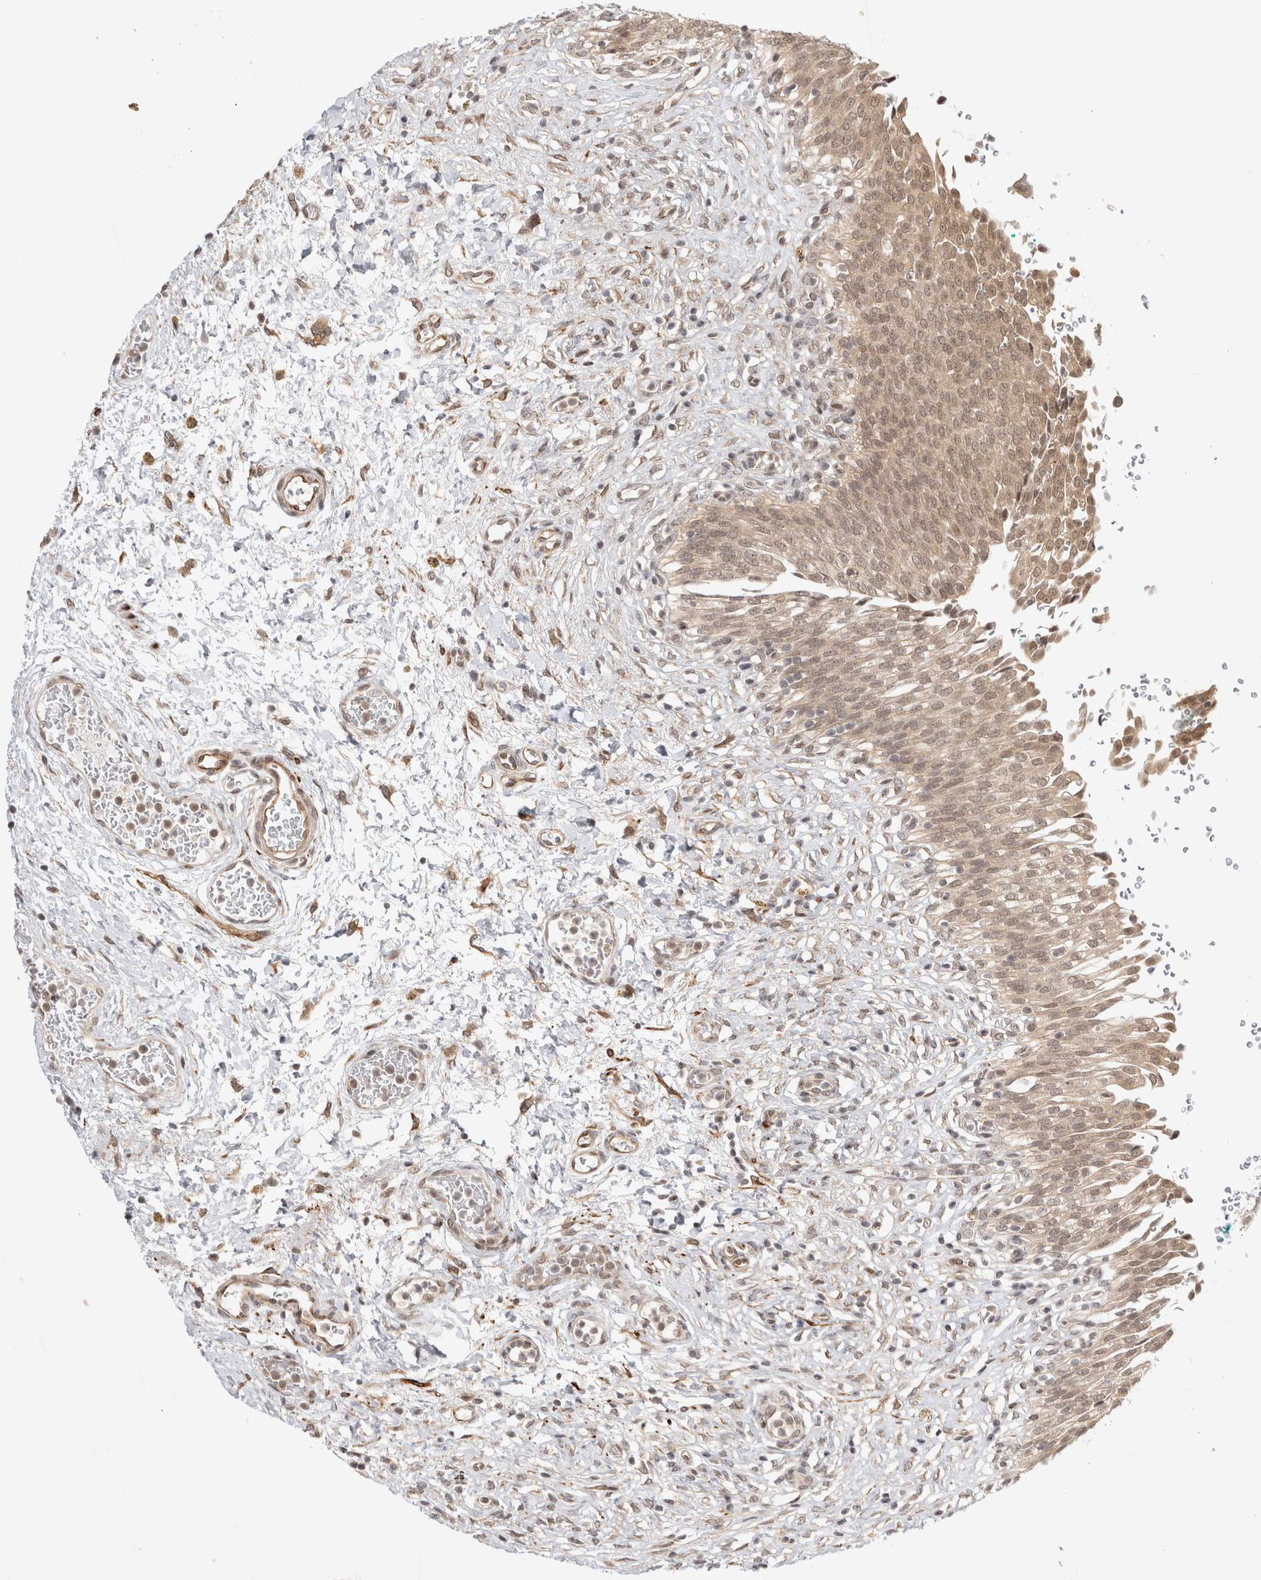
{"staining": {"intensity": "moderate", "quantity": ">75%", "location": "cytoplasmic/membranous,nuclear"}, "tissue": "urinary bladder", "cell_type": "Urothelial cells", "image_type": "normal", "snomed": [{"axis": "morphology", "description": "Urothelial carcinoma, High grade"}, {"axis": "topography", "description": "Urinary bladder"}], "caption": "An immunohistochemistry micrograph of unremarkable tissue is shown. Protein staining in brown highlights moderate cytoplasmic/membranous,nuclear positivity in urinary bladder within urothelial cells. The protein is stained brown, and the nuclei are stained in blue (DAB IHC with brightfield microscopy, high magnification).", "gene": "ZNF318", "patient": {"sex": "male", "age": 46}}